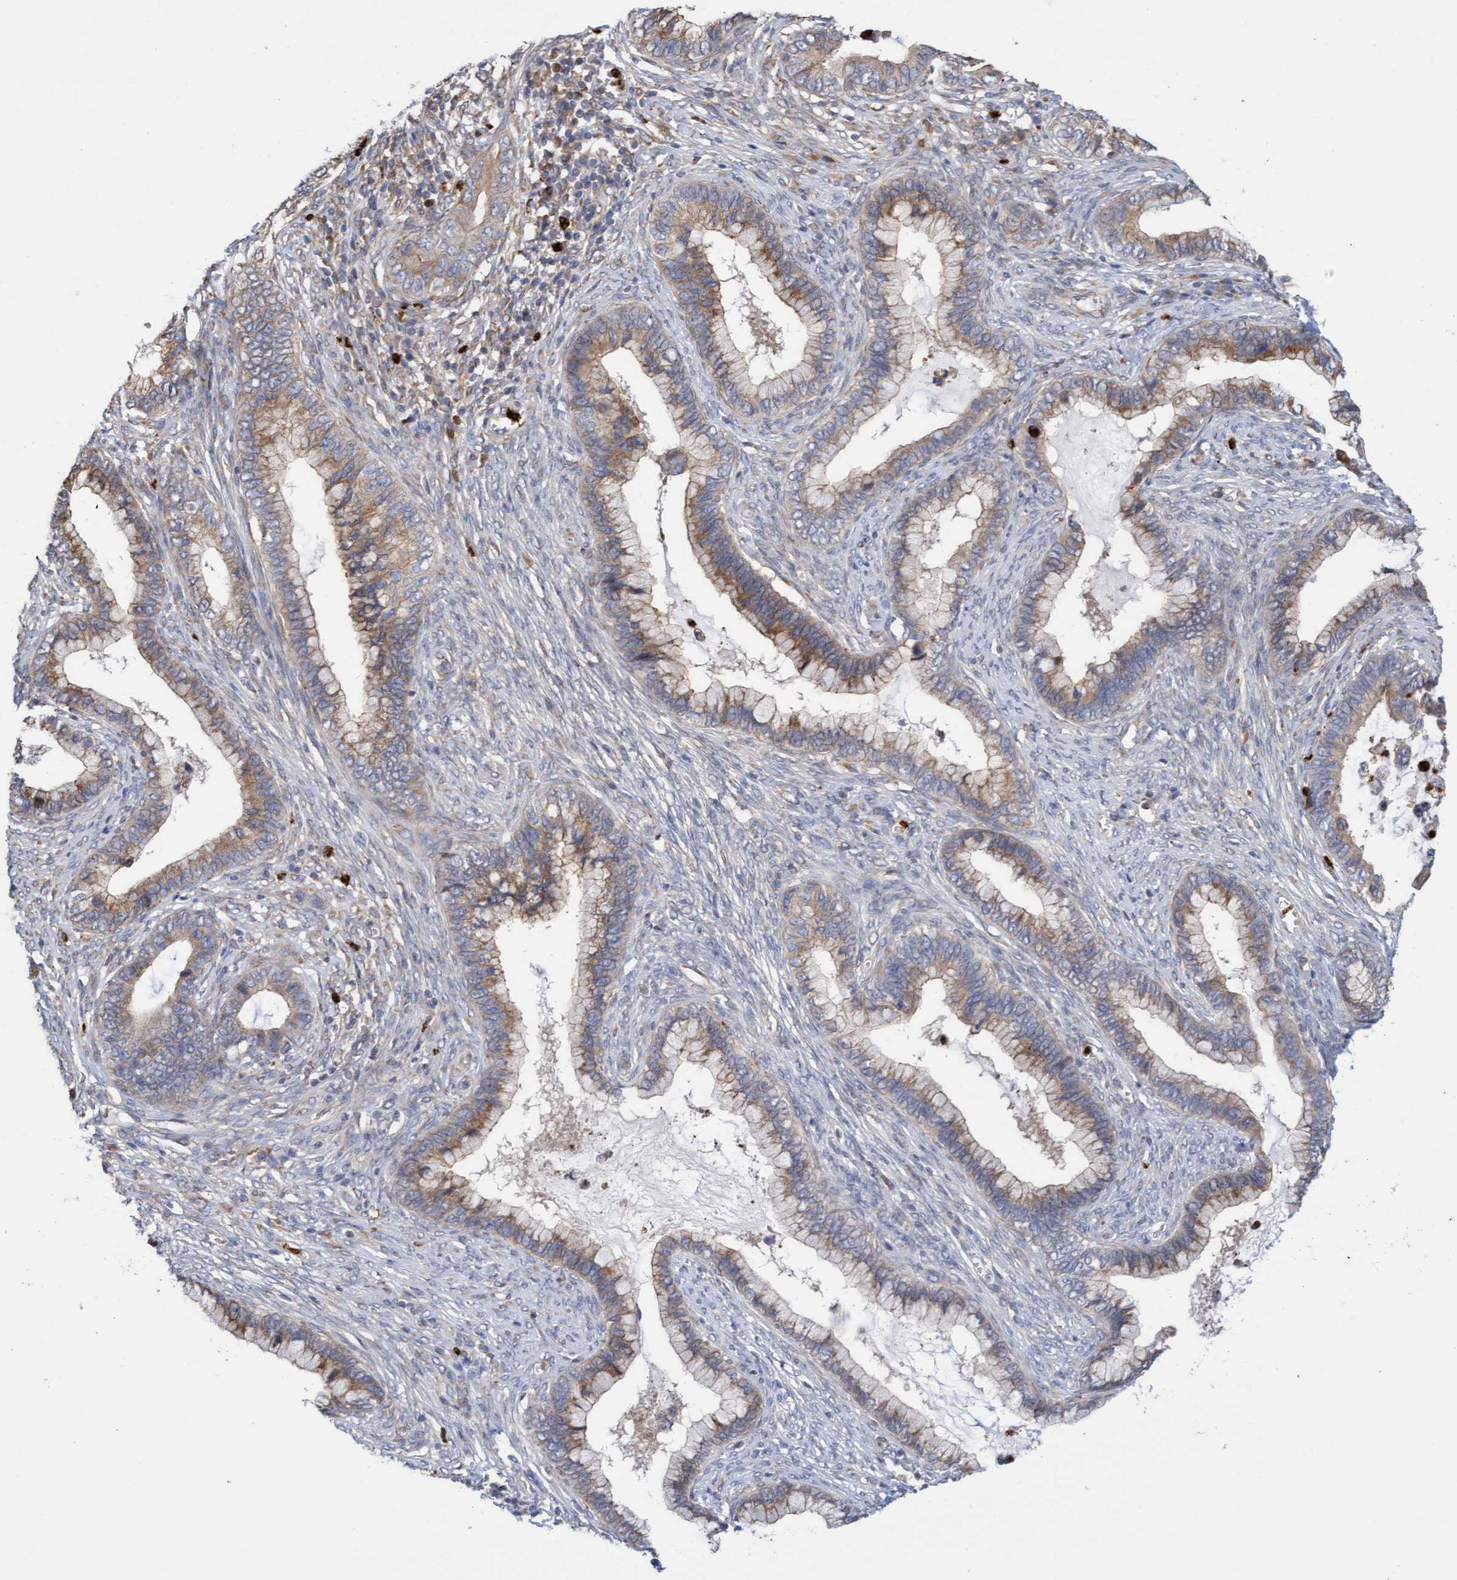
{"staining": {"intensity": "moderate", "quantity": ">75%", "location": "cytoplasmic/membranous"}, "tissue": "cervical cancer", "cell_type": "Tumor cells", "image_type": "cancer", "snomed": [{"axis": "morphology", "description": "Adenocarcinoma, NOS"}, {"axis": "topography", "description": "Cervix"}], "caption": "The micrograph demonstrates a brown stain indicating the presence of a protein in the cytoplasmic/membranous of tumor cells in adenocarcinoma (cervical).", "gene": "MMP8", "patient": {"sex": "female", "age": 44}}